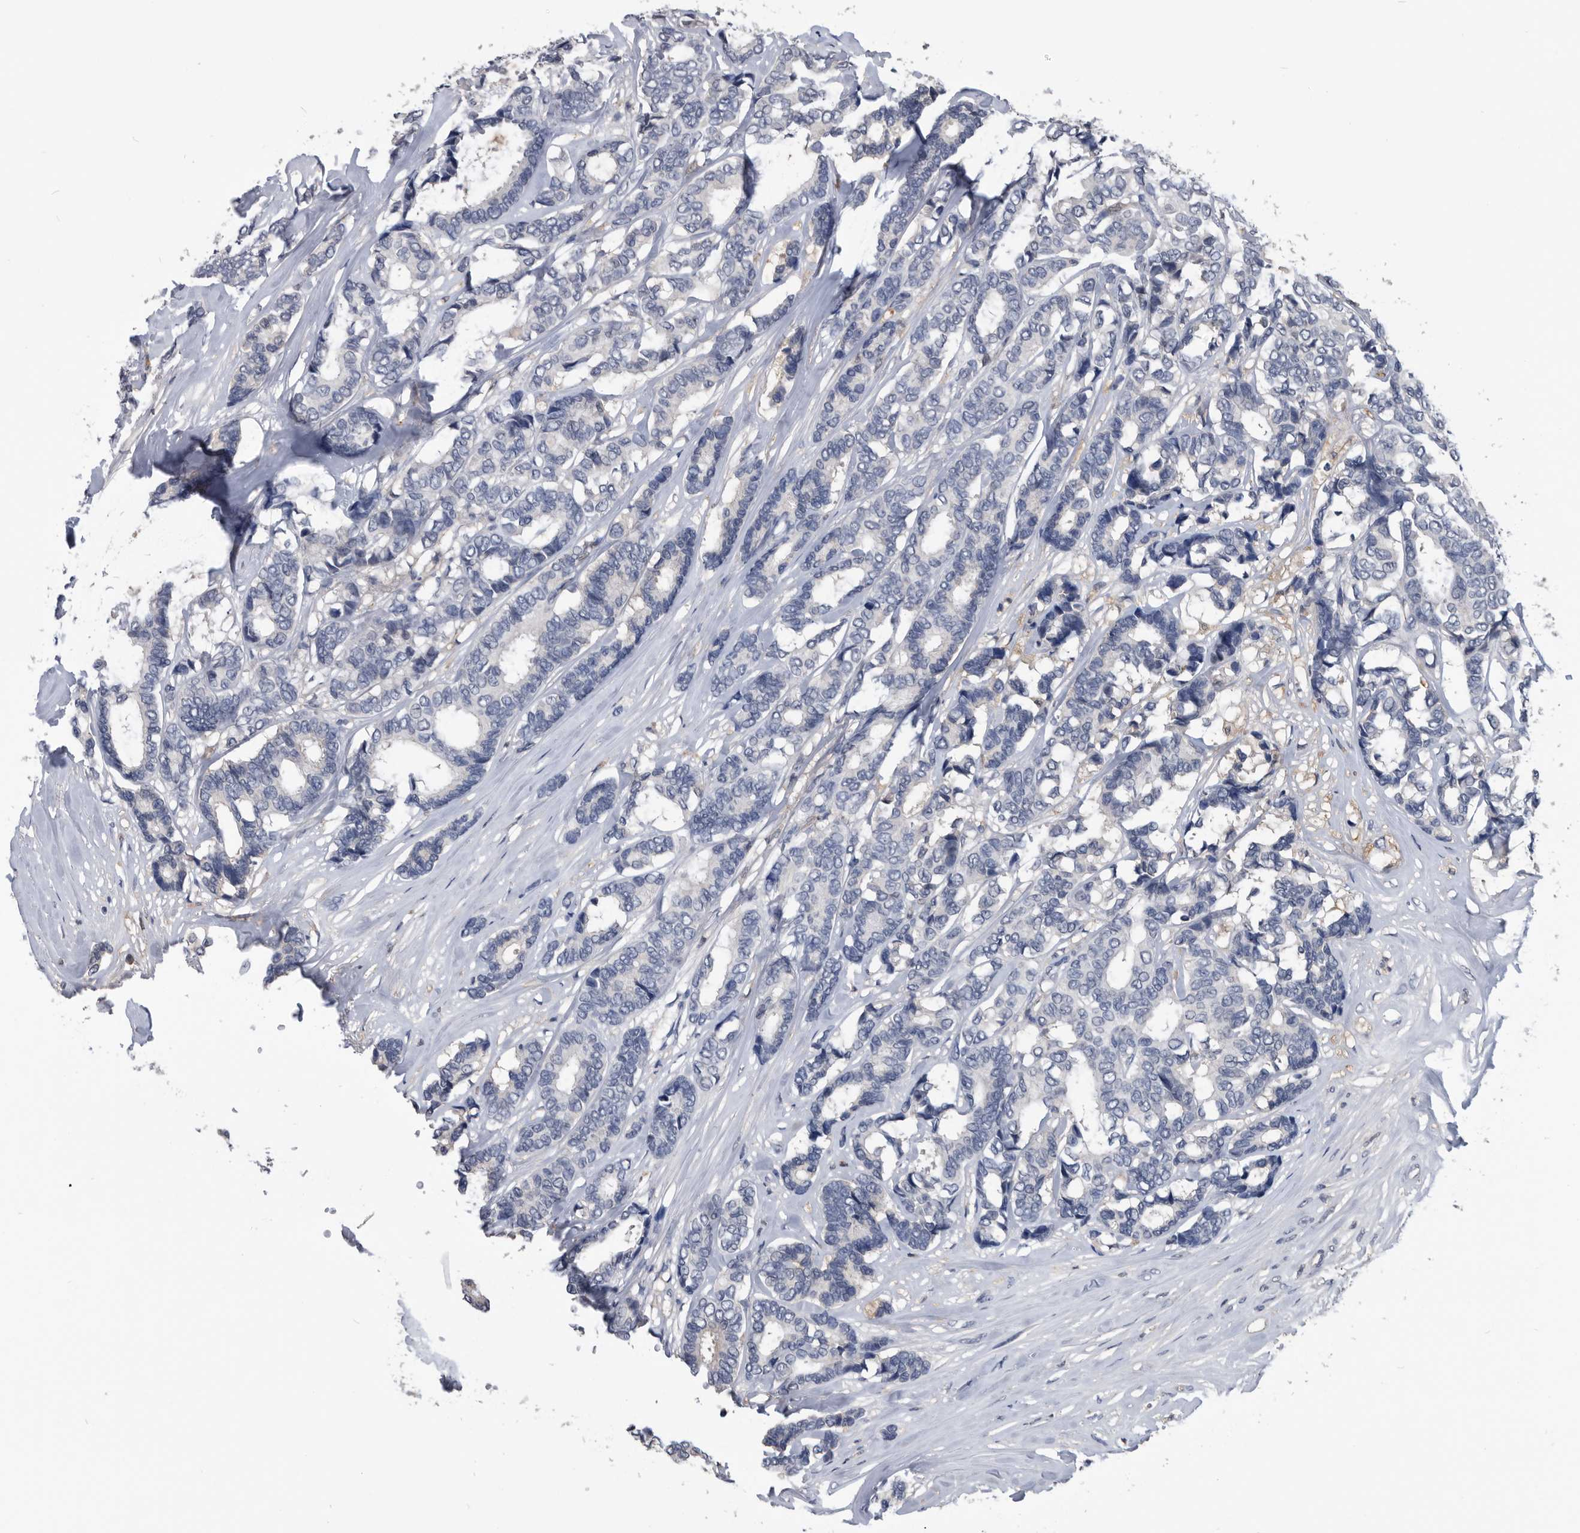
{"staining": {"intensity": "negative", "quantity": "none", "location": "none"}, "tissue": "breast cancer", "cell_type": "Tumor cells", "image_type": "cancer", "snomed": [{"axis": "morphology", "description": "Duct carcinoma"}, {"axis": "topography", "description": "Breast"}], "caption": "An image of human invasive ductal carcinoma (breast) is negative for staining in tumor cells. (DAB immunohistochemistry (IHC), high magnification).", "gene": "PDXK", "patient": {"sex": "female", "age": 87}}